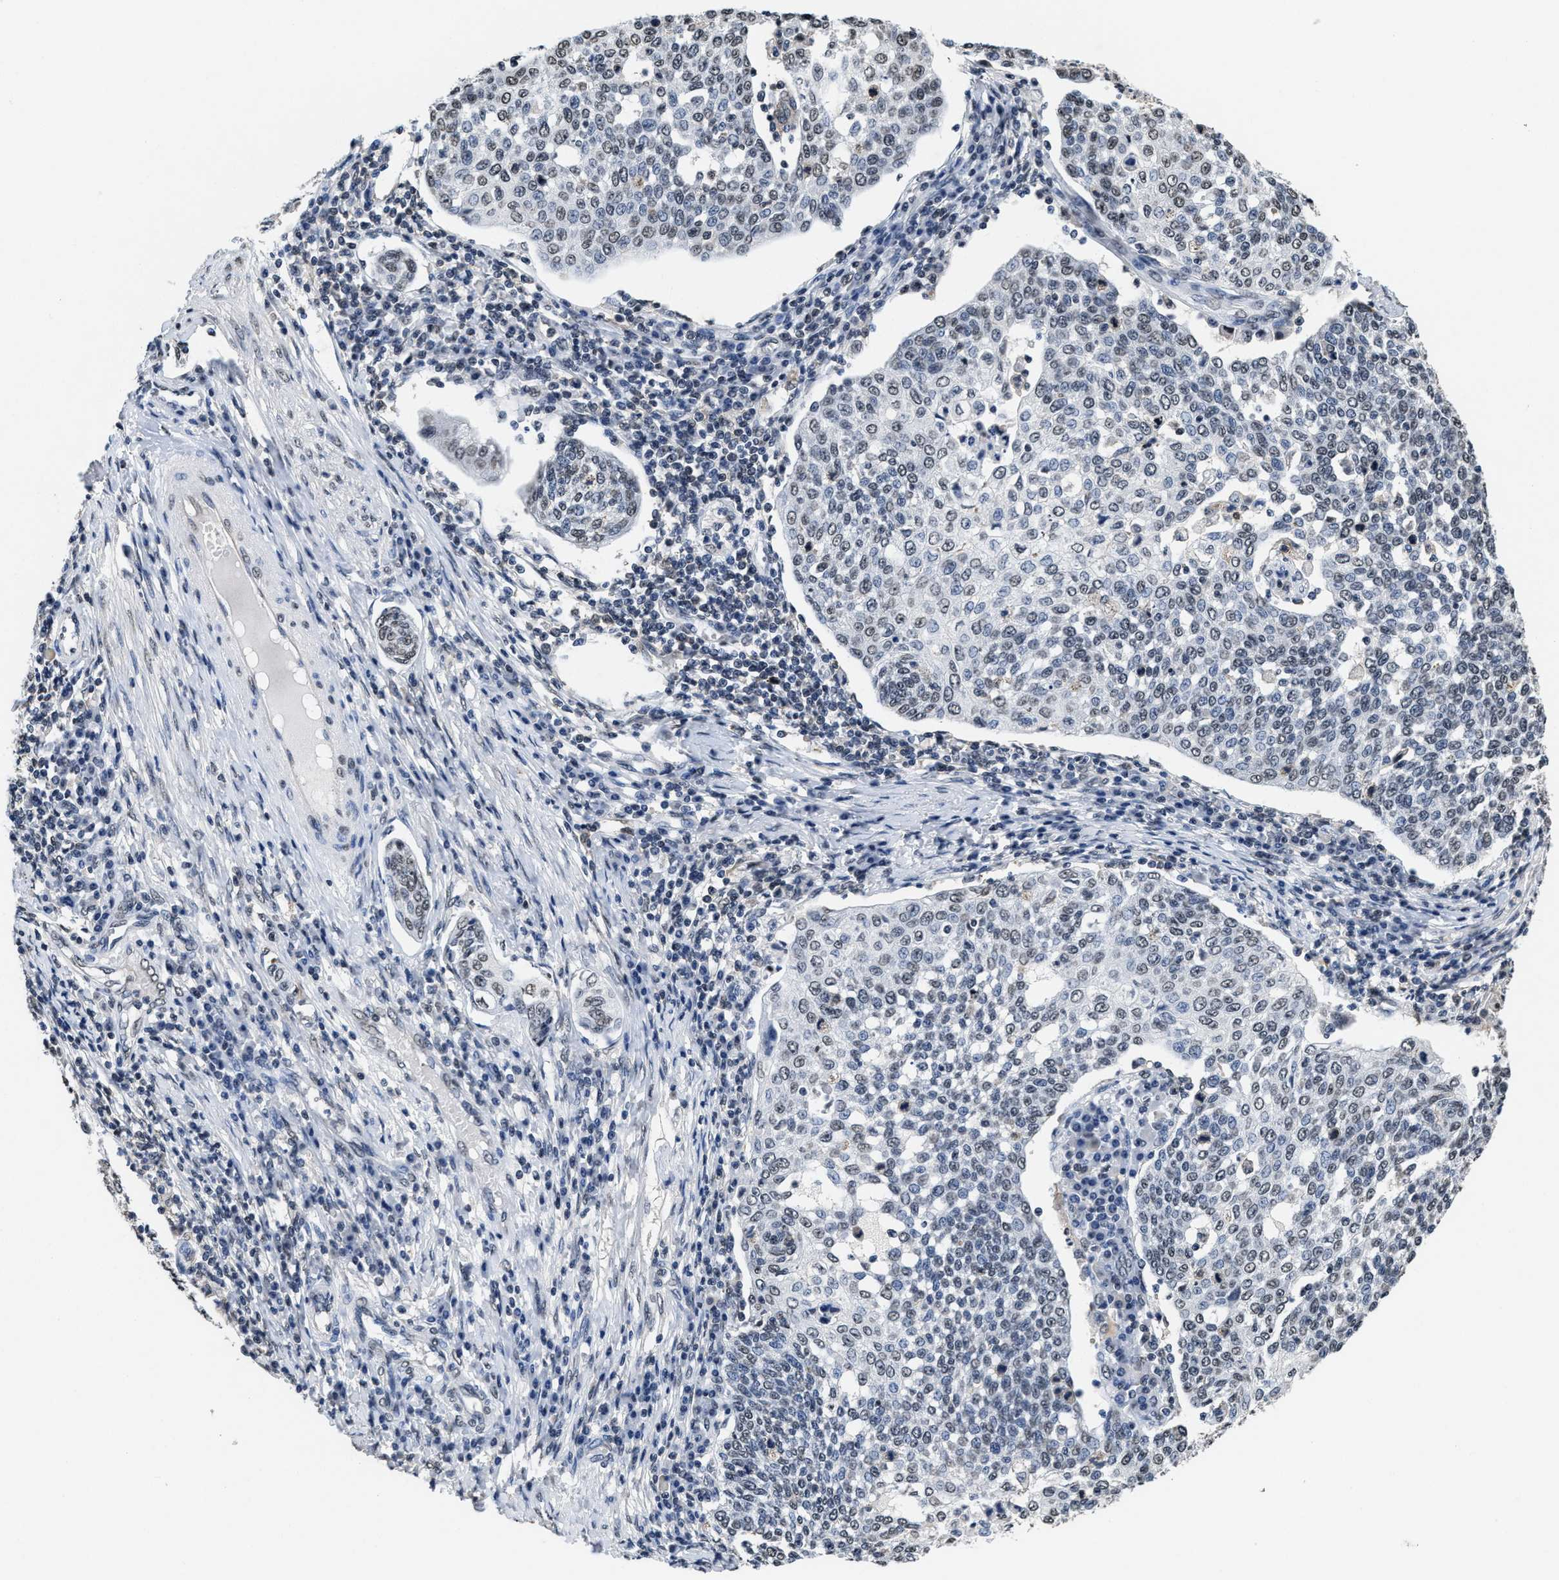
{"staining": {"intensity": "weak", "quantity": "25%-75%", "location": "nuclear"}, "tissue": "cervical cancer", "cell_type": "Tumor cells", "image_type": "cancer", "snomed": [{"axis": "morphology", "description": "Squamous cell carcinoma, NOS"}, {"axis": "topography", "description": "Cervix"}], "caption": "A low amount of weak nuclear positivity is appreciated in about 25%-75% of tumor cells in cervical squamous cell carcinoma tissue. The staining was performed using DAB to visualize the protein expression in brown, while the nuclei were stained in blue with hematoxylin (Magnification: 20x).", "gene": "SUPT16H", "patient": {"sex": "female", "age": 34}}